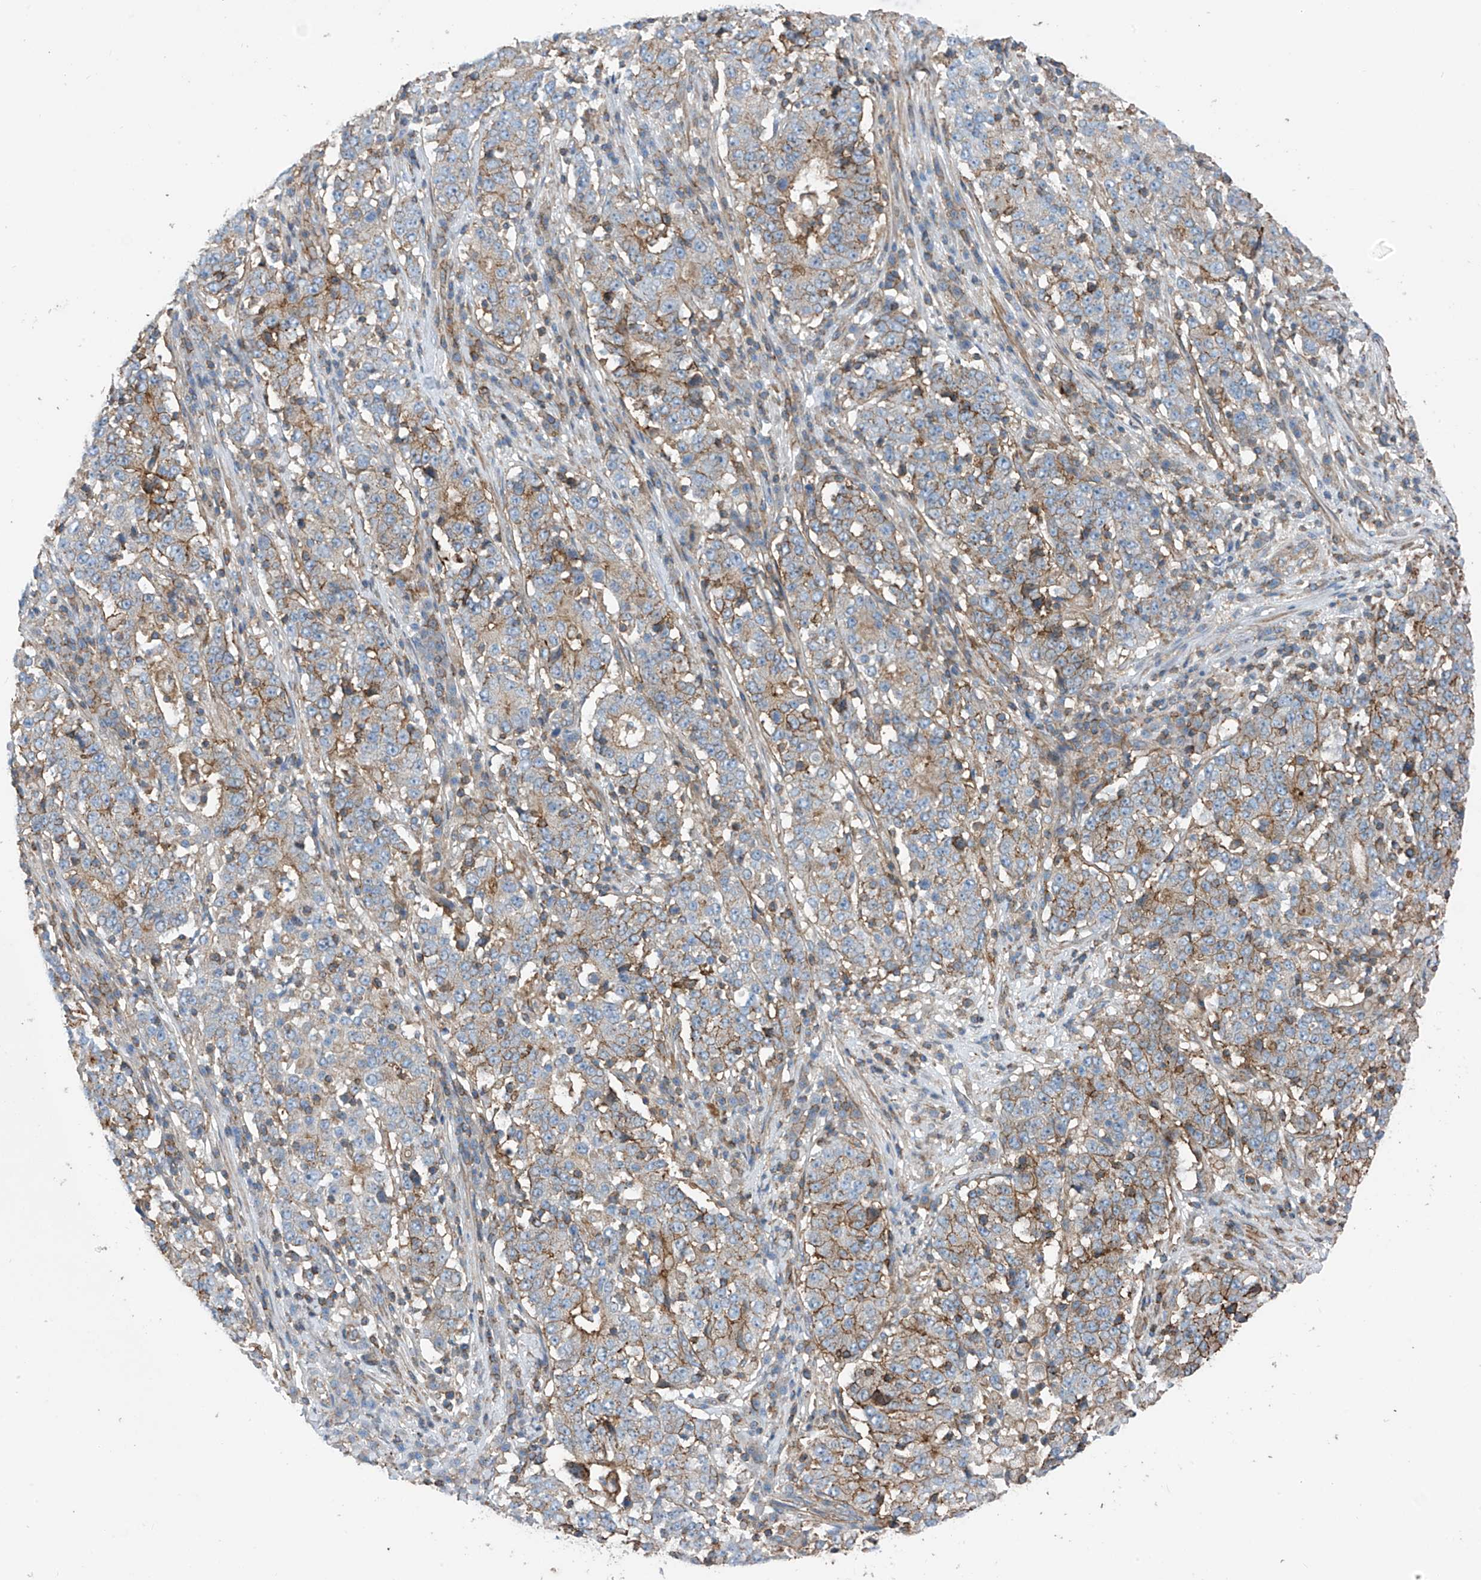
{"staining": {"intensity": "moderate", "quantity": "25%-75%", "location": "cytoplasmic/membranous"}, "tissue": "stomach cancer", "cell_type": "Tumor cells", "image_type": "cancer", "snomed": [{"axis": "morphology", "description": "Adenocarcinoma, NOS"}, {"axis": "topography", "description": "Stomach"}], "caption": "Moderate cytoplasmic/membranous positivity for a protein is present in approximately 25%-75% of tumor cells of stomach adenocarcinoma using IHC.", "gene": "SLC1A5", "patient": {"sex": "male", "age": 59}}